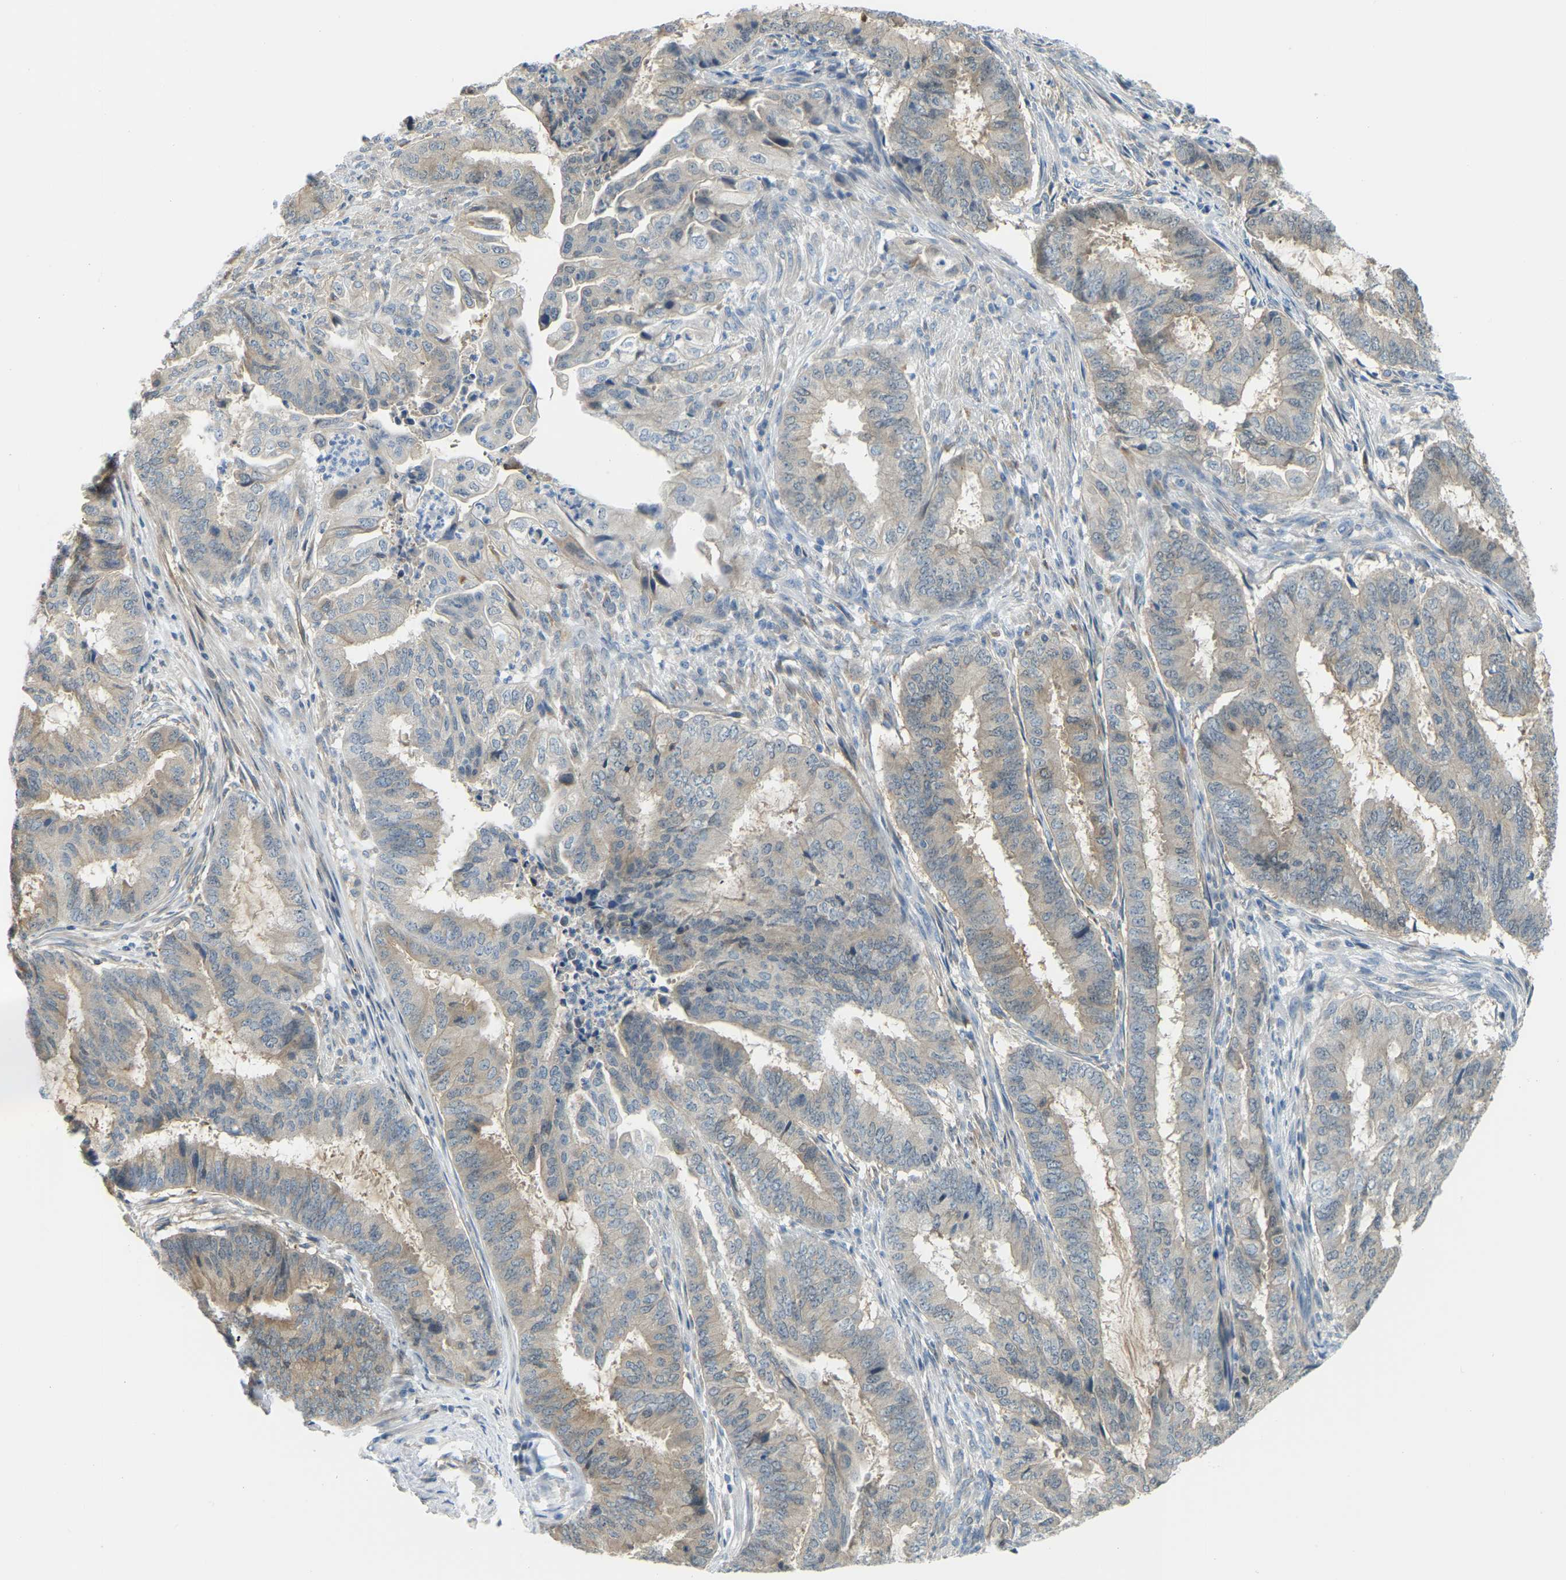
{"staining": {"intensity": "weak", "quantity": "25%-75%", "location": "cytoplasmic/membranous"}, "tissue": "endometrial cancer", "cell_type": "Tumor cells", "image_type": "cancer", "snomed": [{"axis": "morphology", "description": "Adenocarcinoma, NOS"}, {"axis": "topography", "description": "Endometrium"}], "caption": "Tumor cells display low levels of weak cytoplasmic/membranous expression in approximately 25%-75% of cells in adenocarcinoma (endometrial).", "gene": "NME8", "patient": {"sex": "female", "age": 51}}